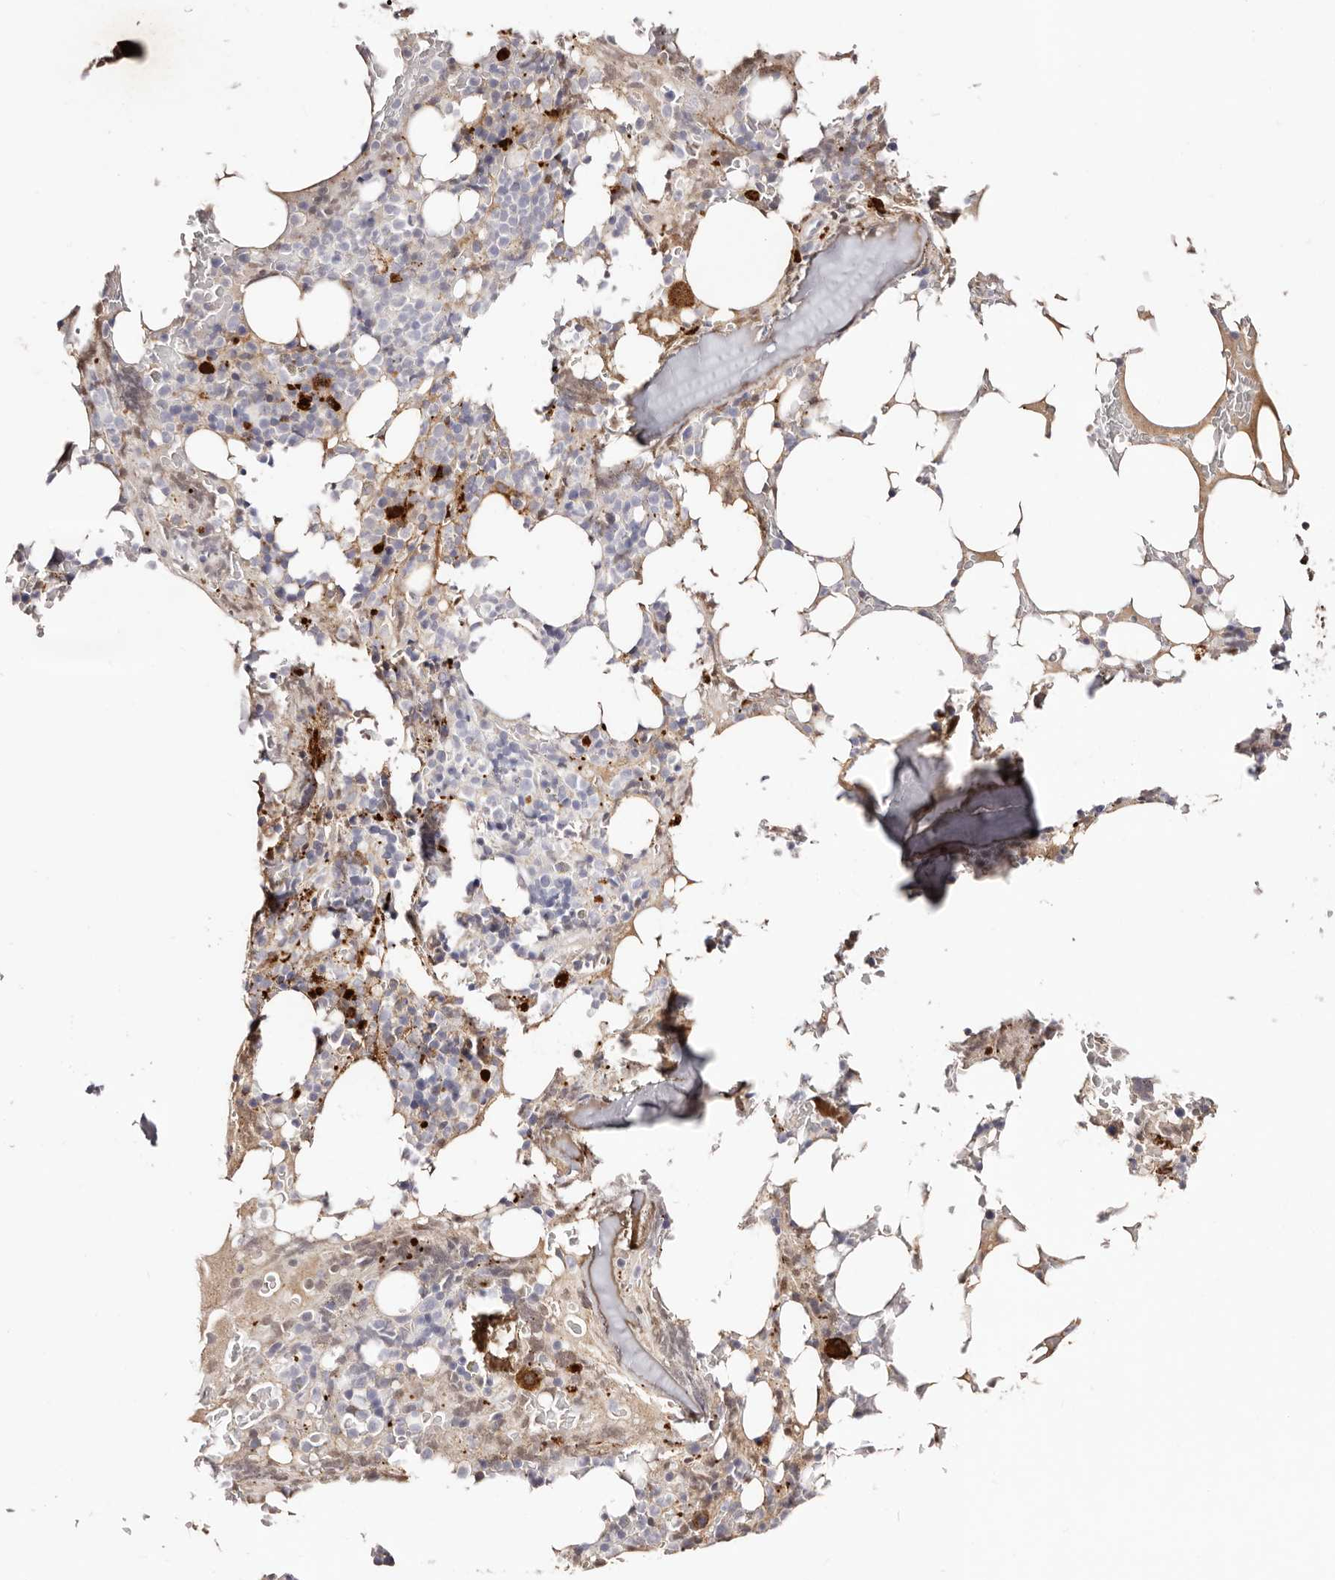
{"staining": {"intensity": "strong", "quantity": "<25%", "location": "cytoplasmic/membranous"}, "tissue": "bone marrow", "cell_type": "Hematopoietic cells", "image_type": "normal", "snomed": [{"axis": "morphology", "description": "Normal tissue, NOS"}, {"axis": "topography", "description": "Bone marrow"}], "caption": "Immunohistochemistry (IHC) (DAB (3,3'-diaminobenzidine)) staining of unremarkable human bone marrow exhibits strong cytoplasmic/membranous protein positivity in approximately <25% of hematopoietic cells.", "gene": "PF4", "patient": {"sex": "male", "age": 58}}